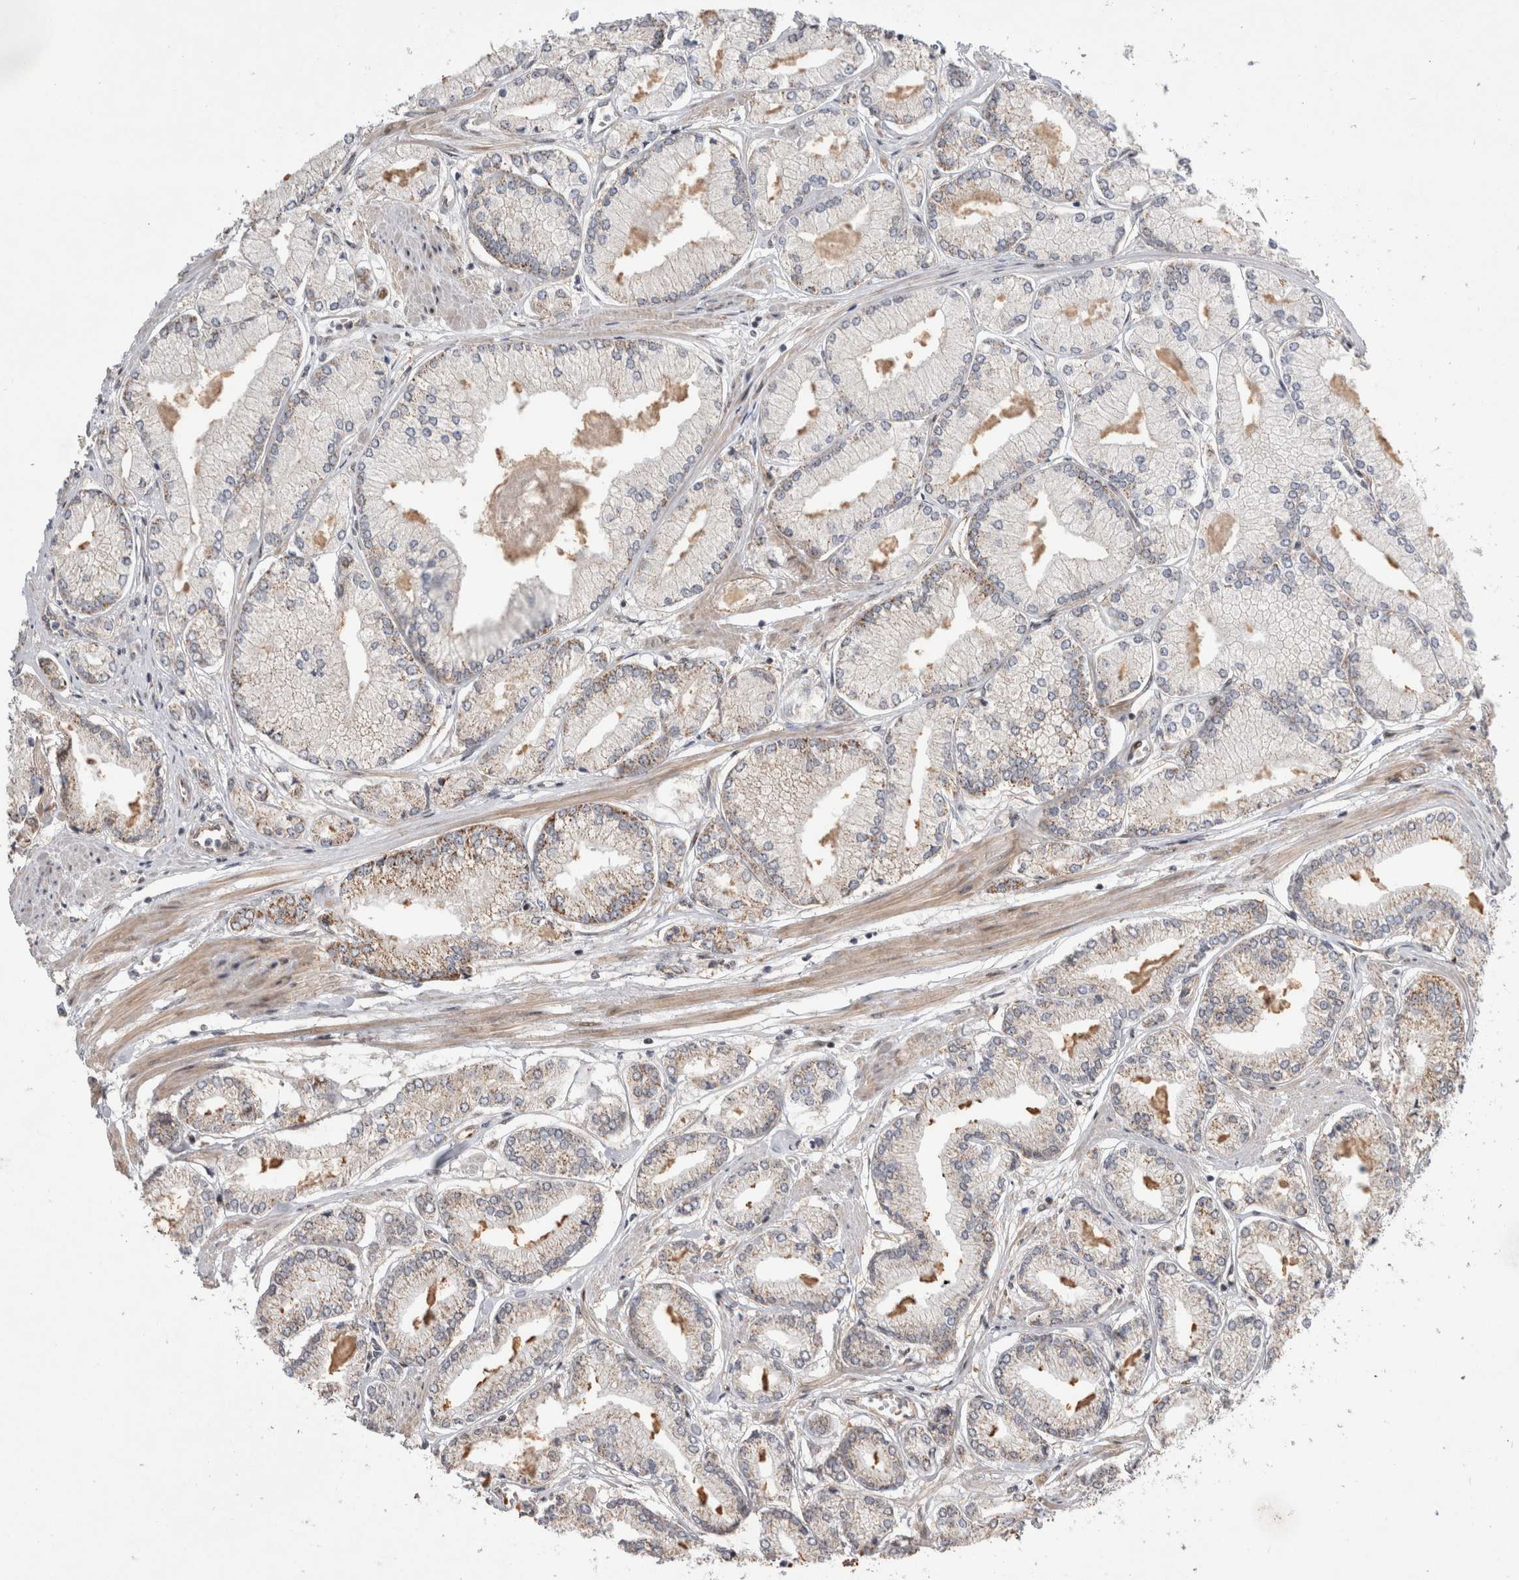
{"staining": {"intensity": "weak", "quantity": "25%-75%", "location": "cytoplasmic/membranous"}, "tissue": "prostate cancer", "cell_type": "Tumor cells", "image_type": "cancer", "snomed": [{"axis": "morphology", "description": "Adenocarcinoma, Low grade"}, {"axis": "topography", "description": "Prostate"}], "caption": "Adenocarcinoma (low-grade) (prostate) stained with a protein marker displays weak staining in tumor cells.", "gene": "MRPL37", "patient": {"sex": "male", "age": 52}}